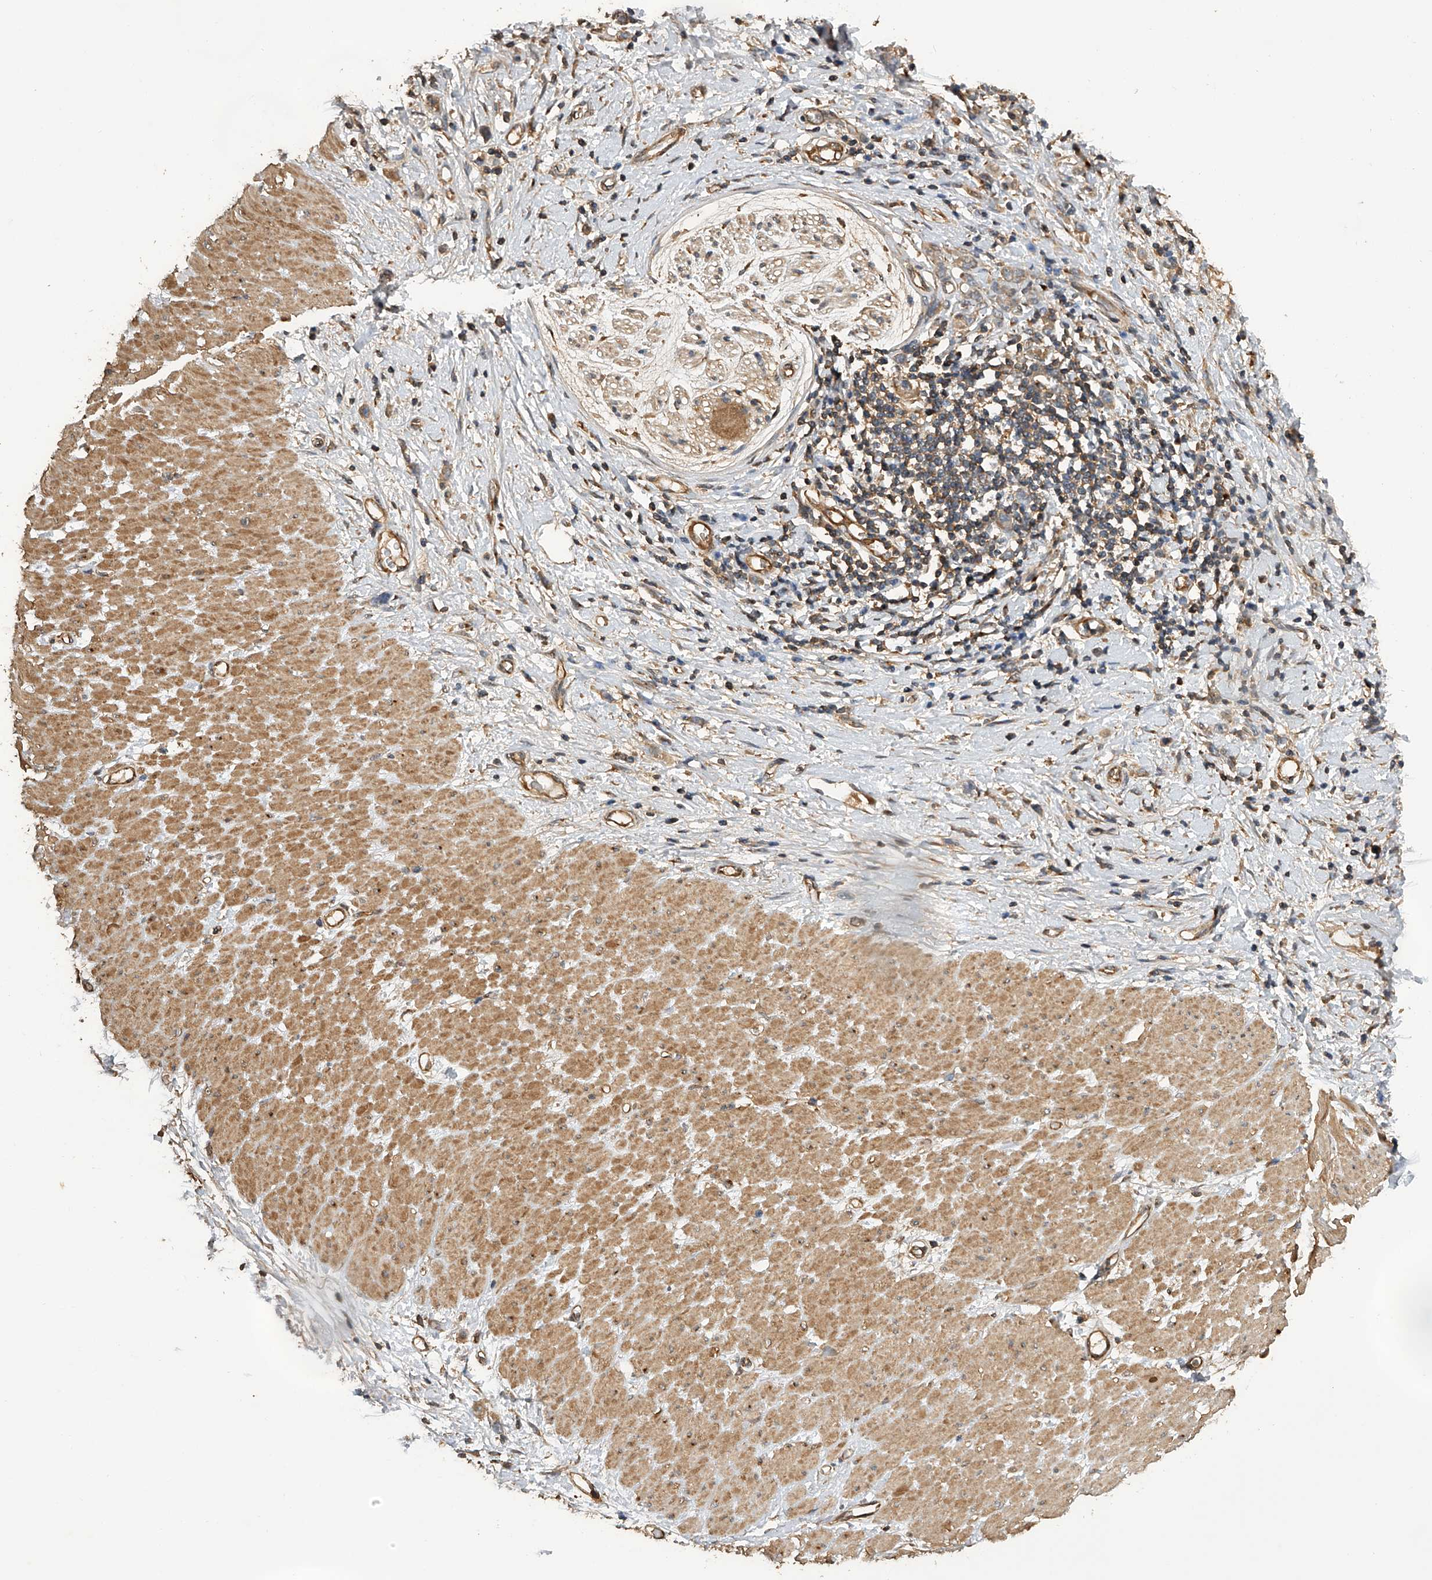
{"staining": {"intensity": "weak", "quantity": "25%-75%", "location": "cytoplasmic/membranous"}, "tissue": "stomach cancer", "cell_type": "Tumor cells", "image_type": "cancer", "snomed": [{"axis": "morphology", "description": "Adenocarcinoma, NOS"}, {"axis": "topography", "description": "Stomach"}], "caption": "This is an image of immunohistochemistry staining of stomach adenocarcinoma, which shows weak expression in the cytoplasmic/membranous of tumor cells.", "gene": "PTPRA", "patient": {"sex": "female", "age": 76}}